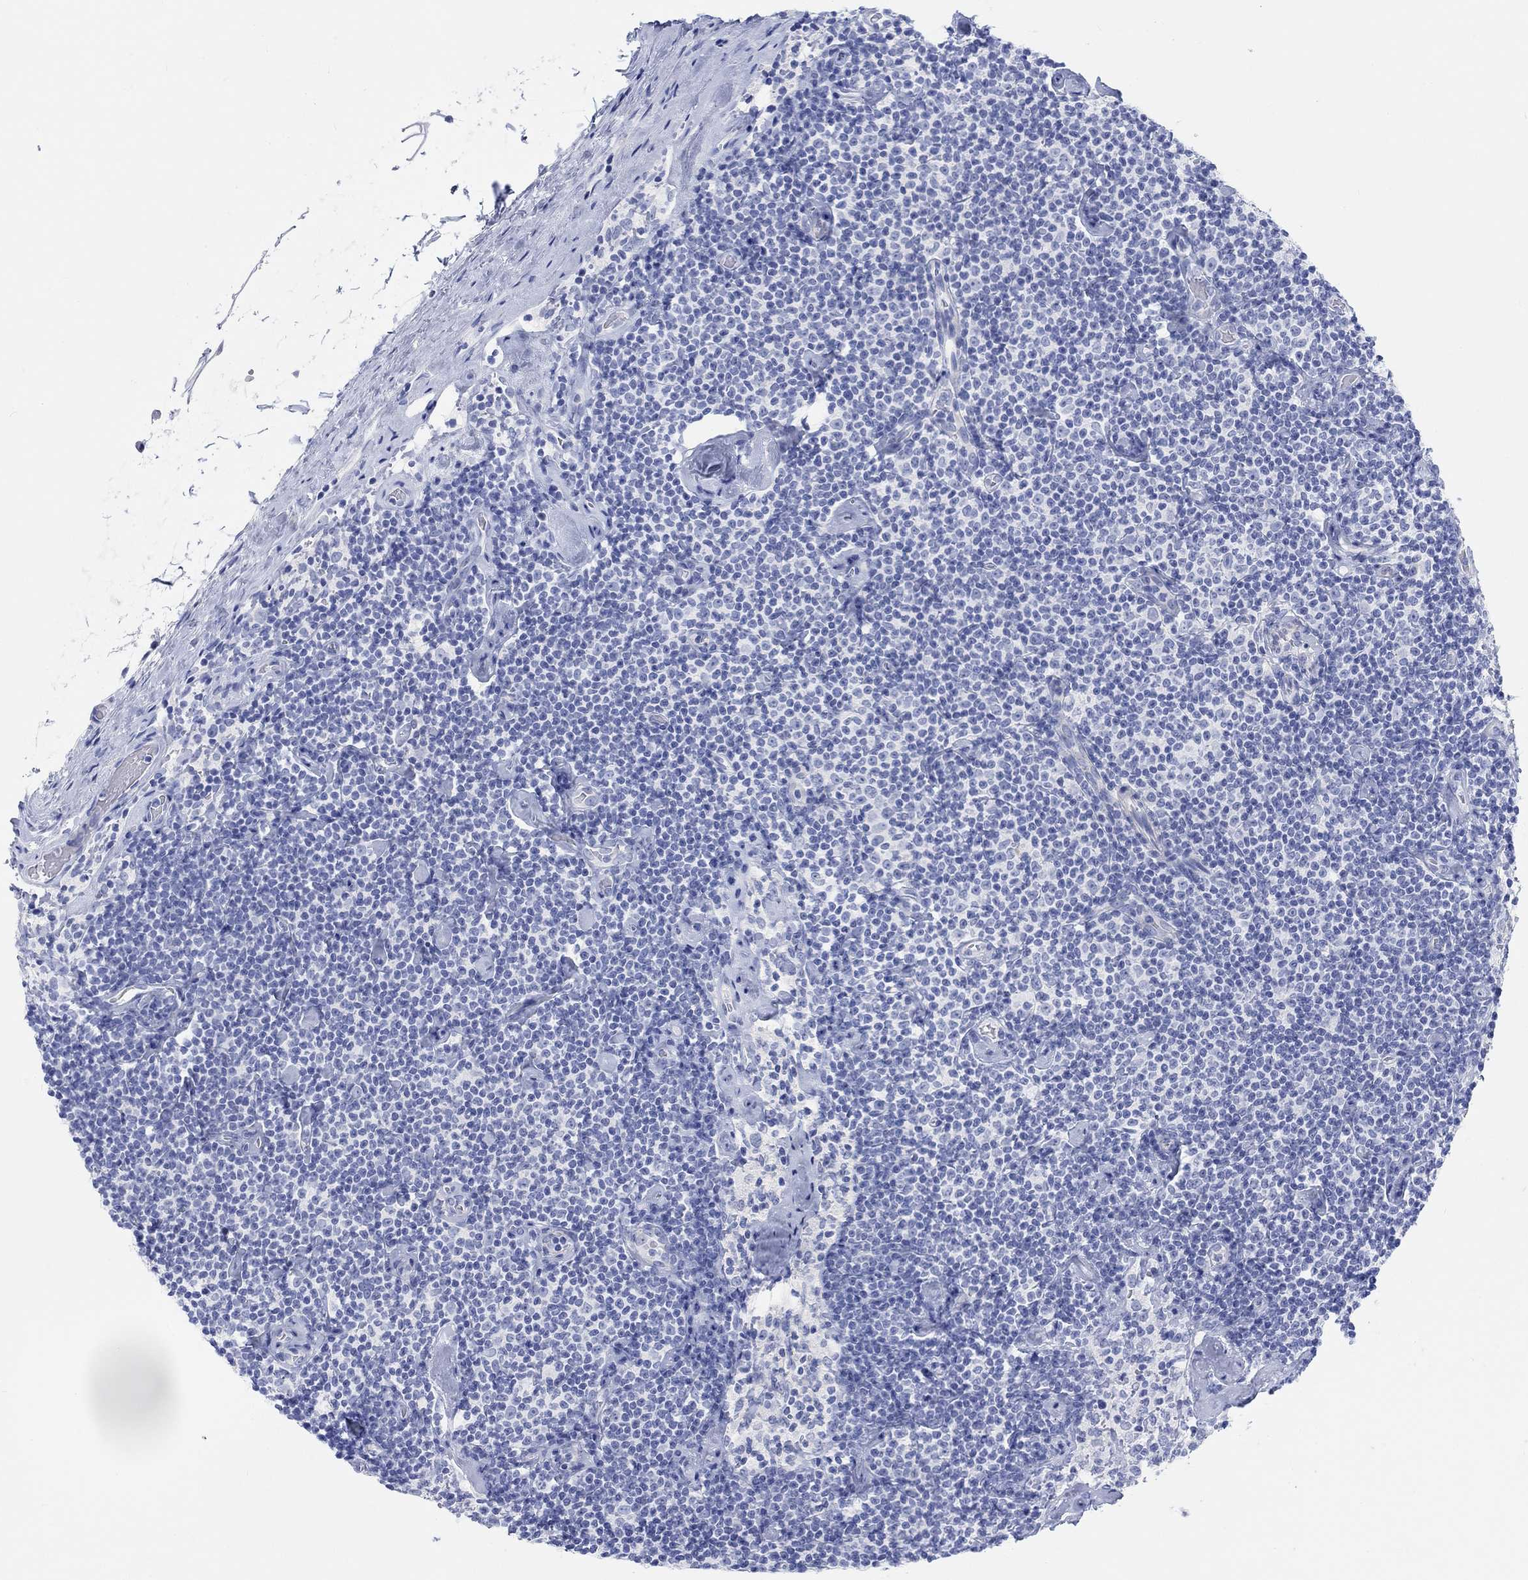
{"staining": {"intensity": "negative", "quantity": "none", "location": "none"}, "tissue": "lymphoma", "cell_type": "Tumor cells", "image_type": "cancer", "snomed": [{"axis": "morphology", "description": "Malignant lymphoma, non-Hodgkin's type, Low grade"}, {"axis": "topography", "description": "Lymph node"}], "caption": "High power microscopy image of an immunohistochemistry micrograph of lymphoma, revealing no significant staining in tumor cells. (DAB (3,3'-diaminobenzidine) immunohistochemistry visualized using brightfield microscopy, high magnification).", "gene": "XIRP2", "patient": {"sex": "male", "age": 81}}